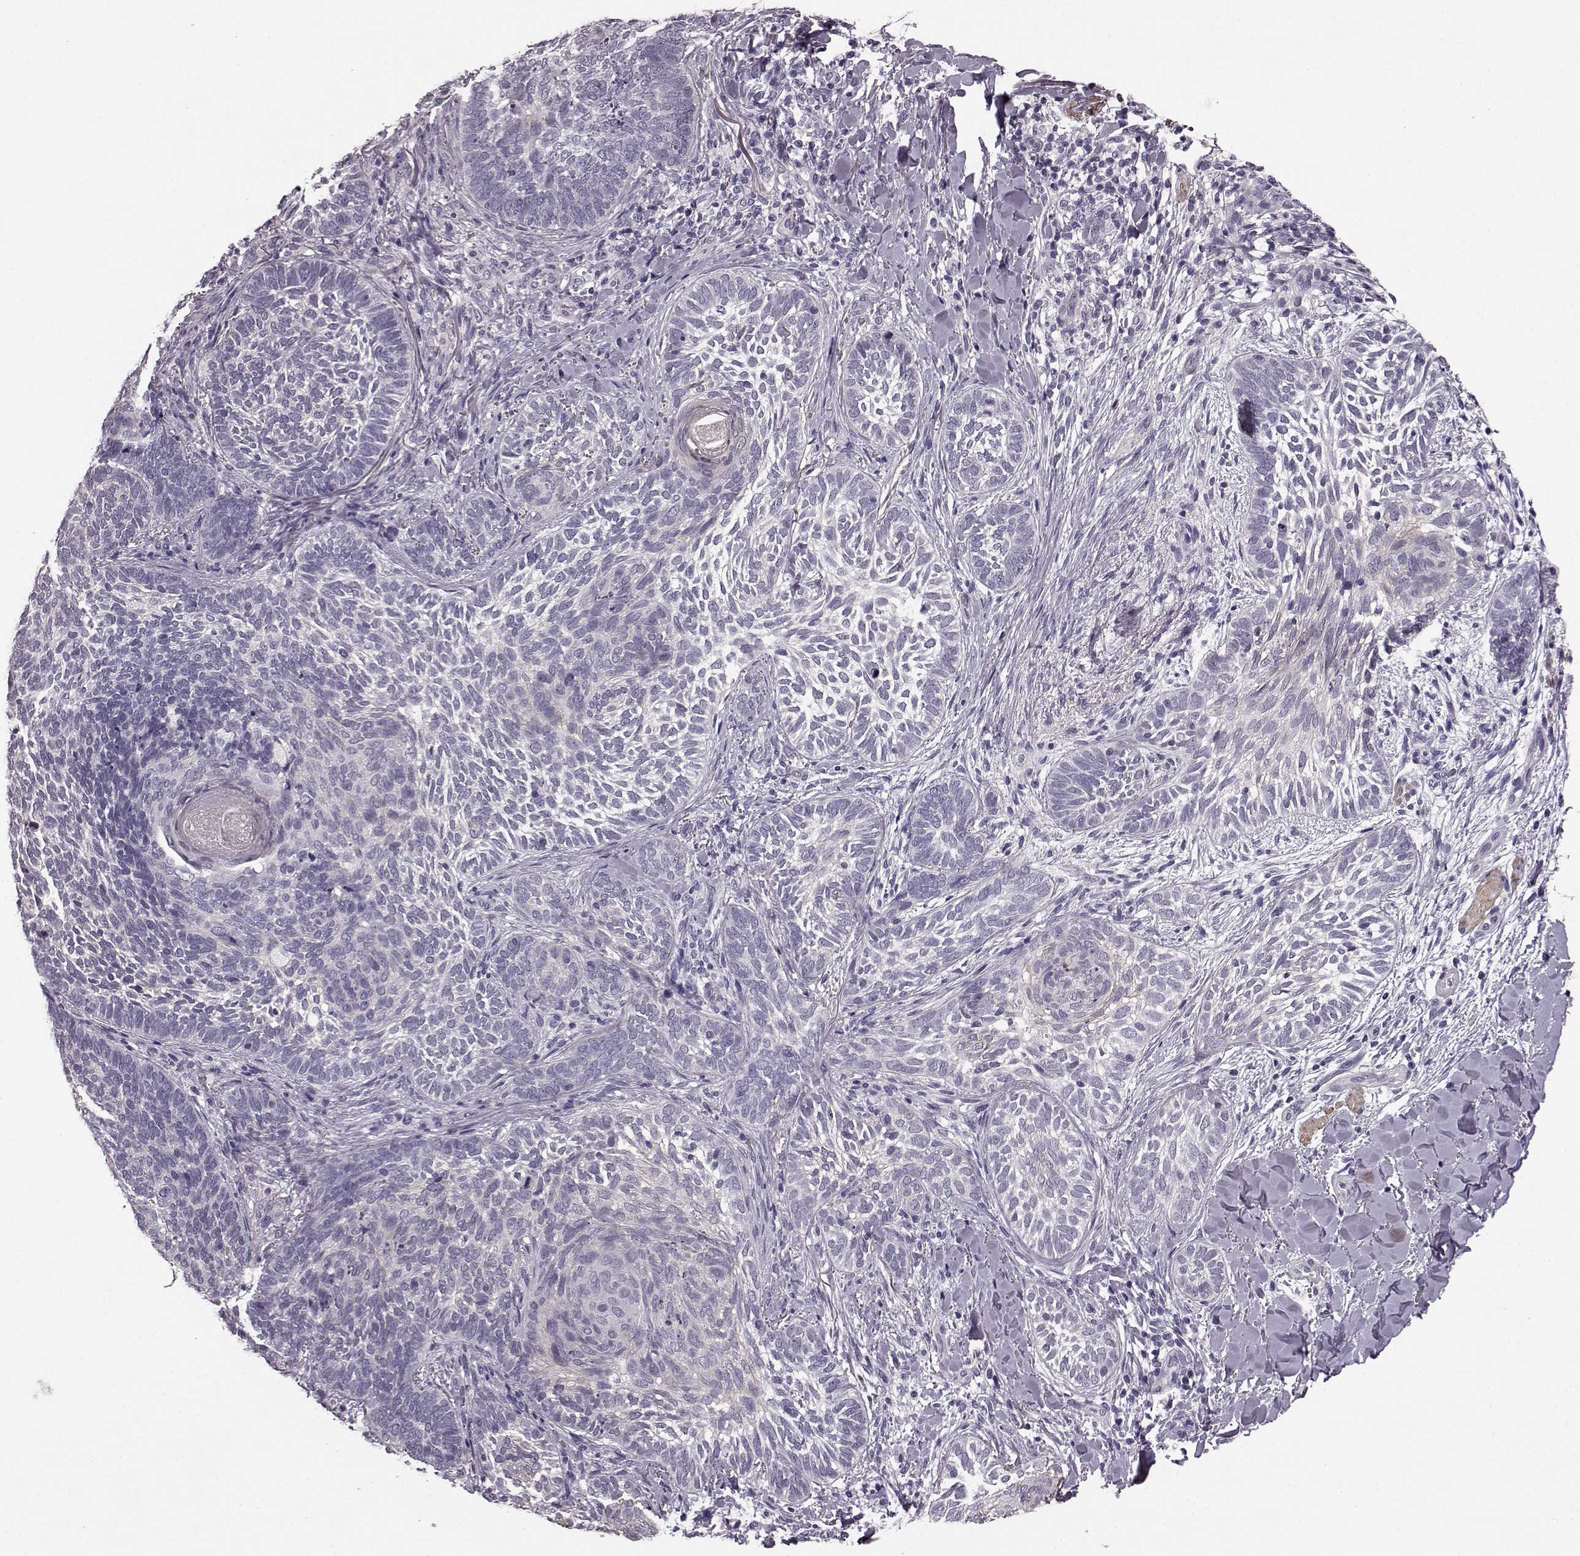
{"staining": {"intensity": "negative", "quantity": "none", "location": "none"}, "tissue": "skin cancer", "cell_type": "Tumor cells", "image_type": "cancer", "snomed": [{"axis": "morphology", "description": "Normal tissue, NOS"}, {"axis": "morphology", "description": "Basal cell carcinoma"}, {"axis": "topography", "description": "Skin"}], "caption": "This is a histopathology image of immunohistochemistry staining of skin cancer (basal cell carcinoma), which shows no expression in tumor cells. (Stains: DAB (3,3'-diaminobenzidine) immunohistochemistry with hematoxylin counter stain, Microscopy: brightfield microscopy at high magnification).", "gene": "SLCO3A1", "patient": {"sex": "male", "age": 46}}